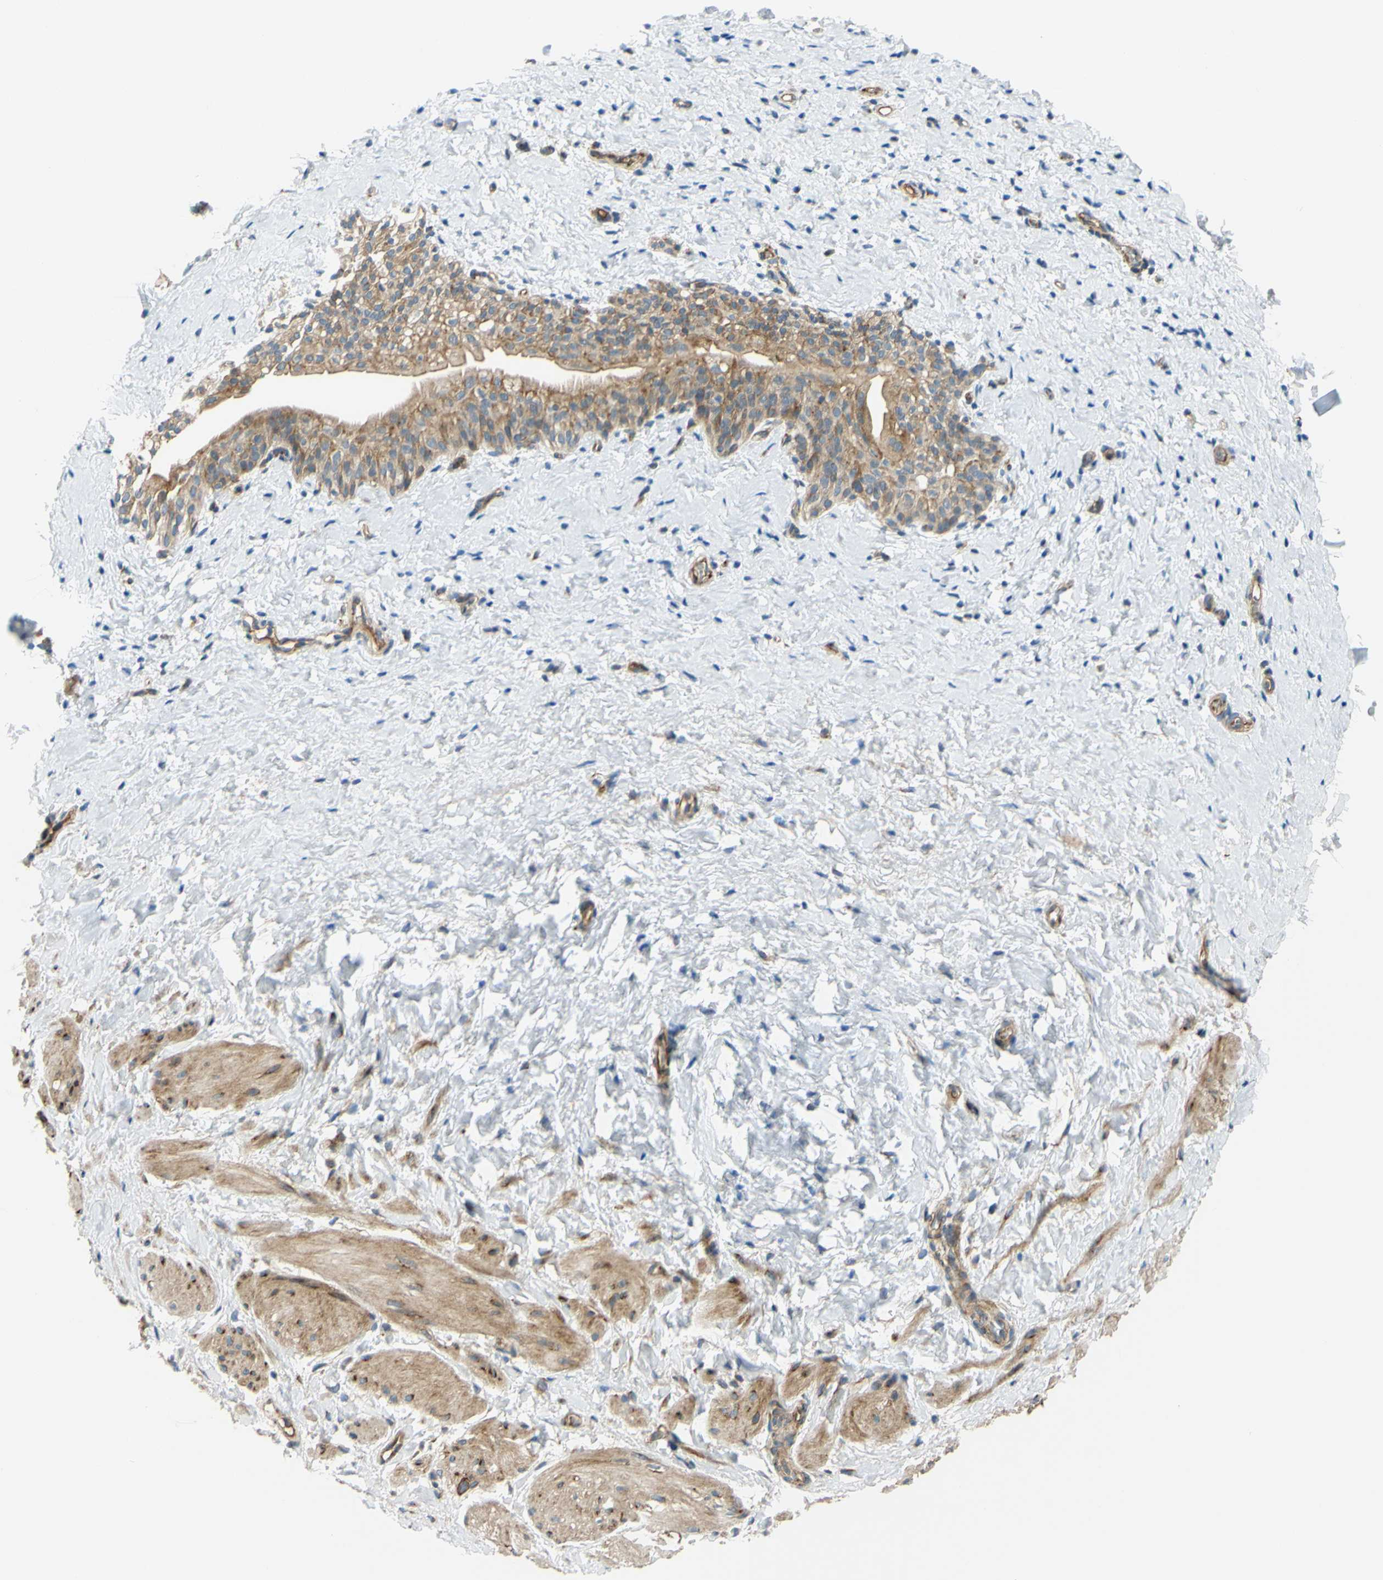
{"staining": {"intensity": "weak", "quantity": ">75%", "location": "cytoplasmic/membranous"}, "tissue": "smooth muscle", "cell_type": "Smooth muscle cells", "image_type": "normal", "snomed": [{"axis": "morphology", "description": "Normal tissue, NOS"}, {"axis": "topography", "description": "Smooth muscle"}], "caption": "Immunohistochemical staining of normal human smooth muscle exhibits >75% levels of weak cytoplasmic/membranous protein positivity in approximately >75% of smooth muscle cells.", "gene": "ARHGAP1", "patient": {"sex": "male", "age": 16}}